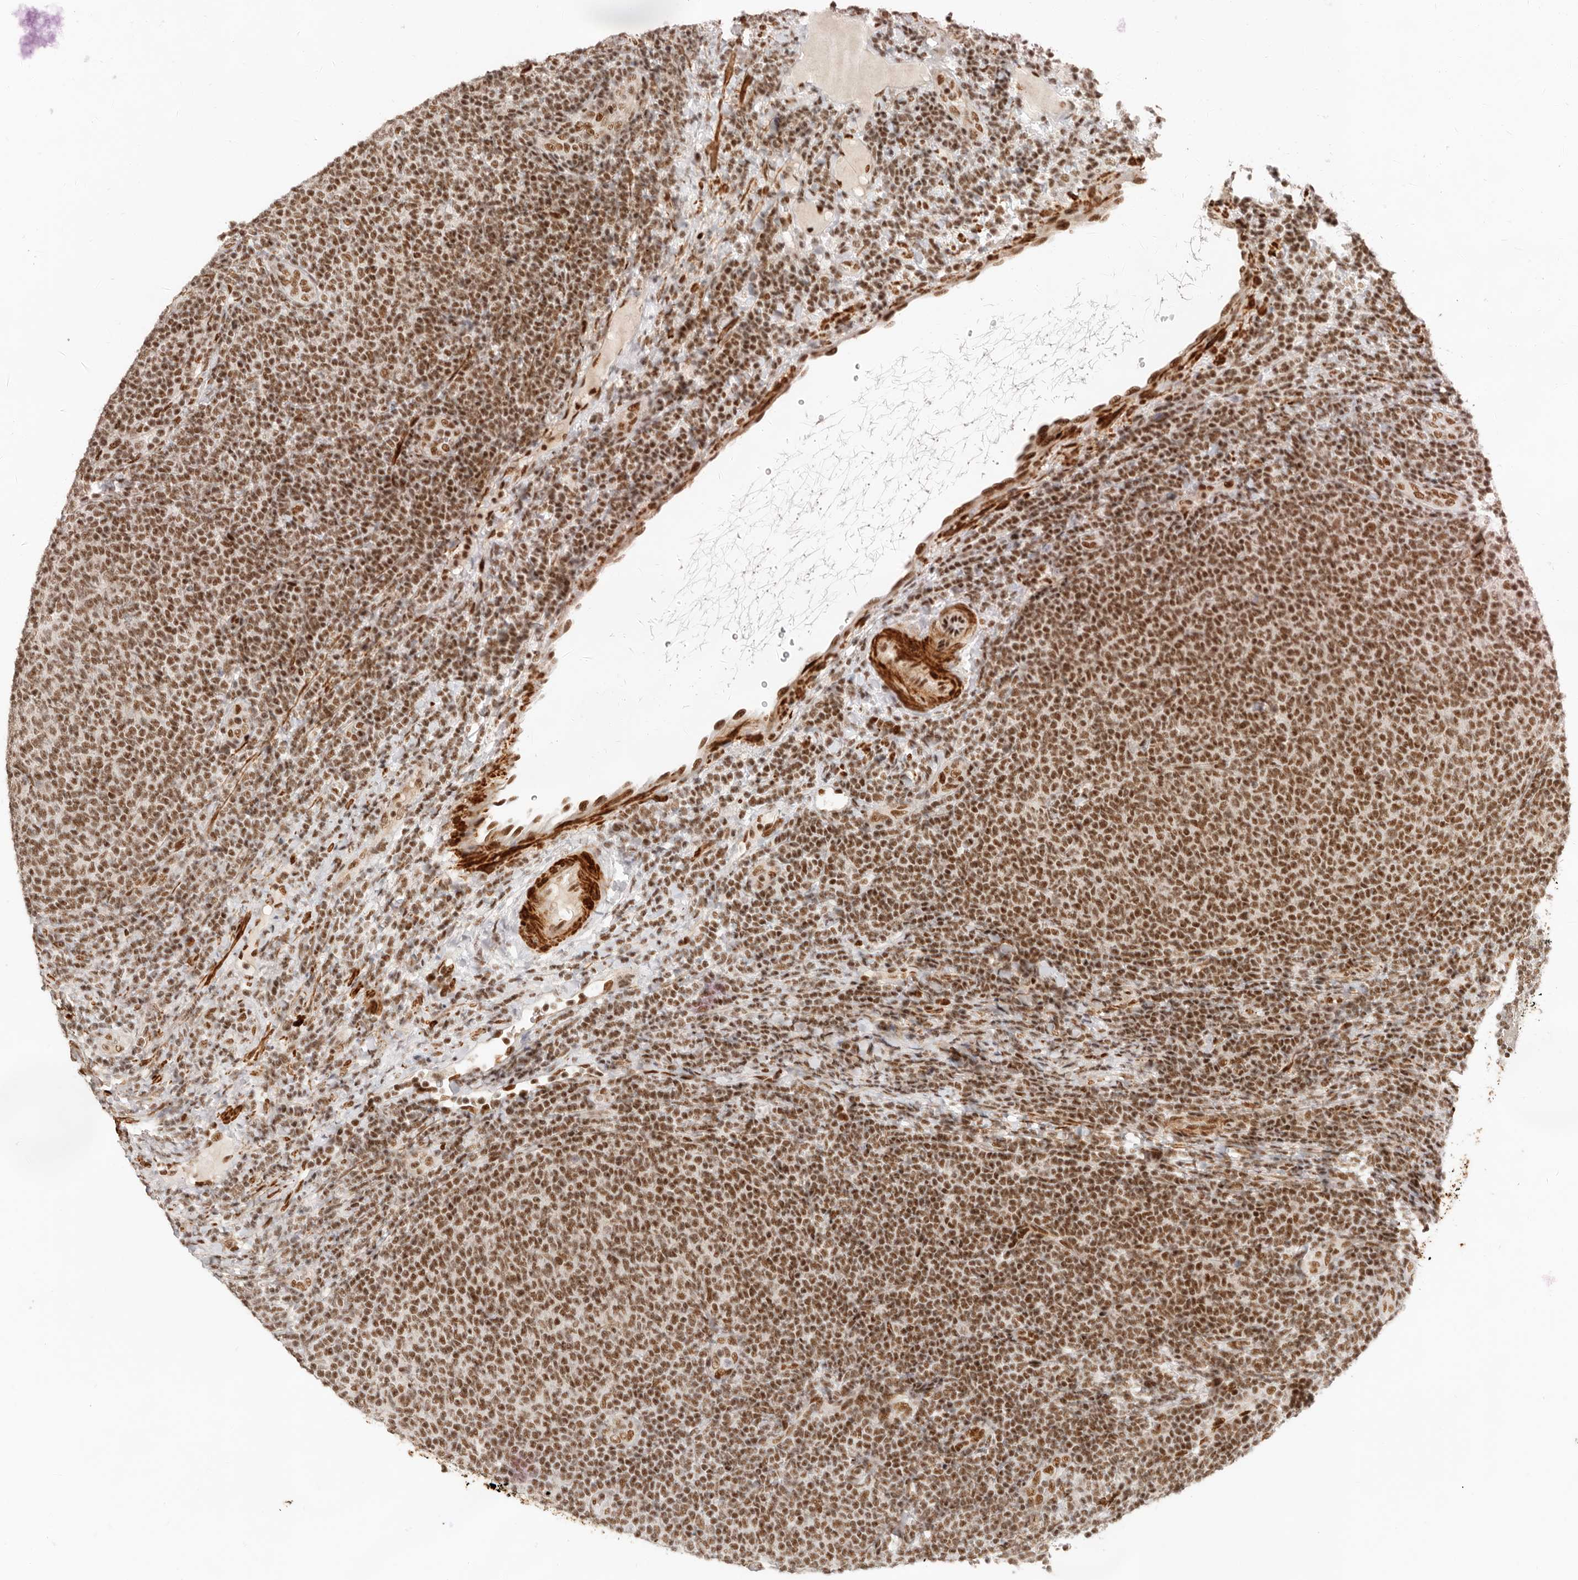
{"staining": {"intensity": "moderate", "quantity": ">75%", "location": "nuclear"}, "tissue": "lymphoma", "cell_type": "Tumor cells", "image_type": "cancer", "snomed": [{"axis": "morphology", "description": "Malignant lymphoma, non-Hodgkin's type, Low grade"}, {"axis": "topography", "description": "Lymph node"}], "caption": "Lymphoma stained with a protein marker shows moderate staining in tumor cells.", "gene": "GABPA", "patient": {"sex": "male", "age": 66}}